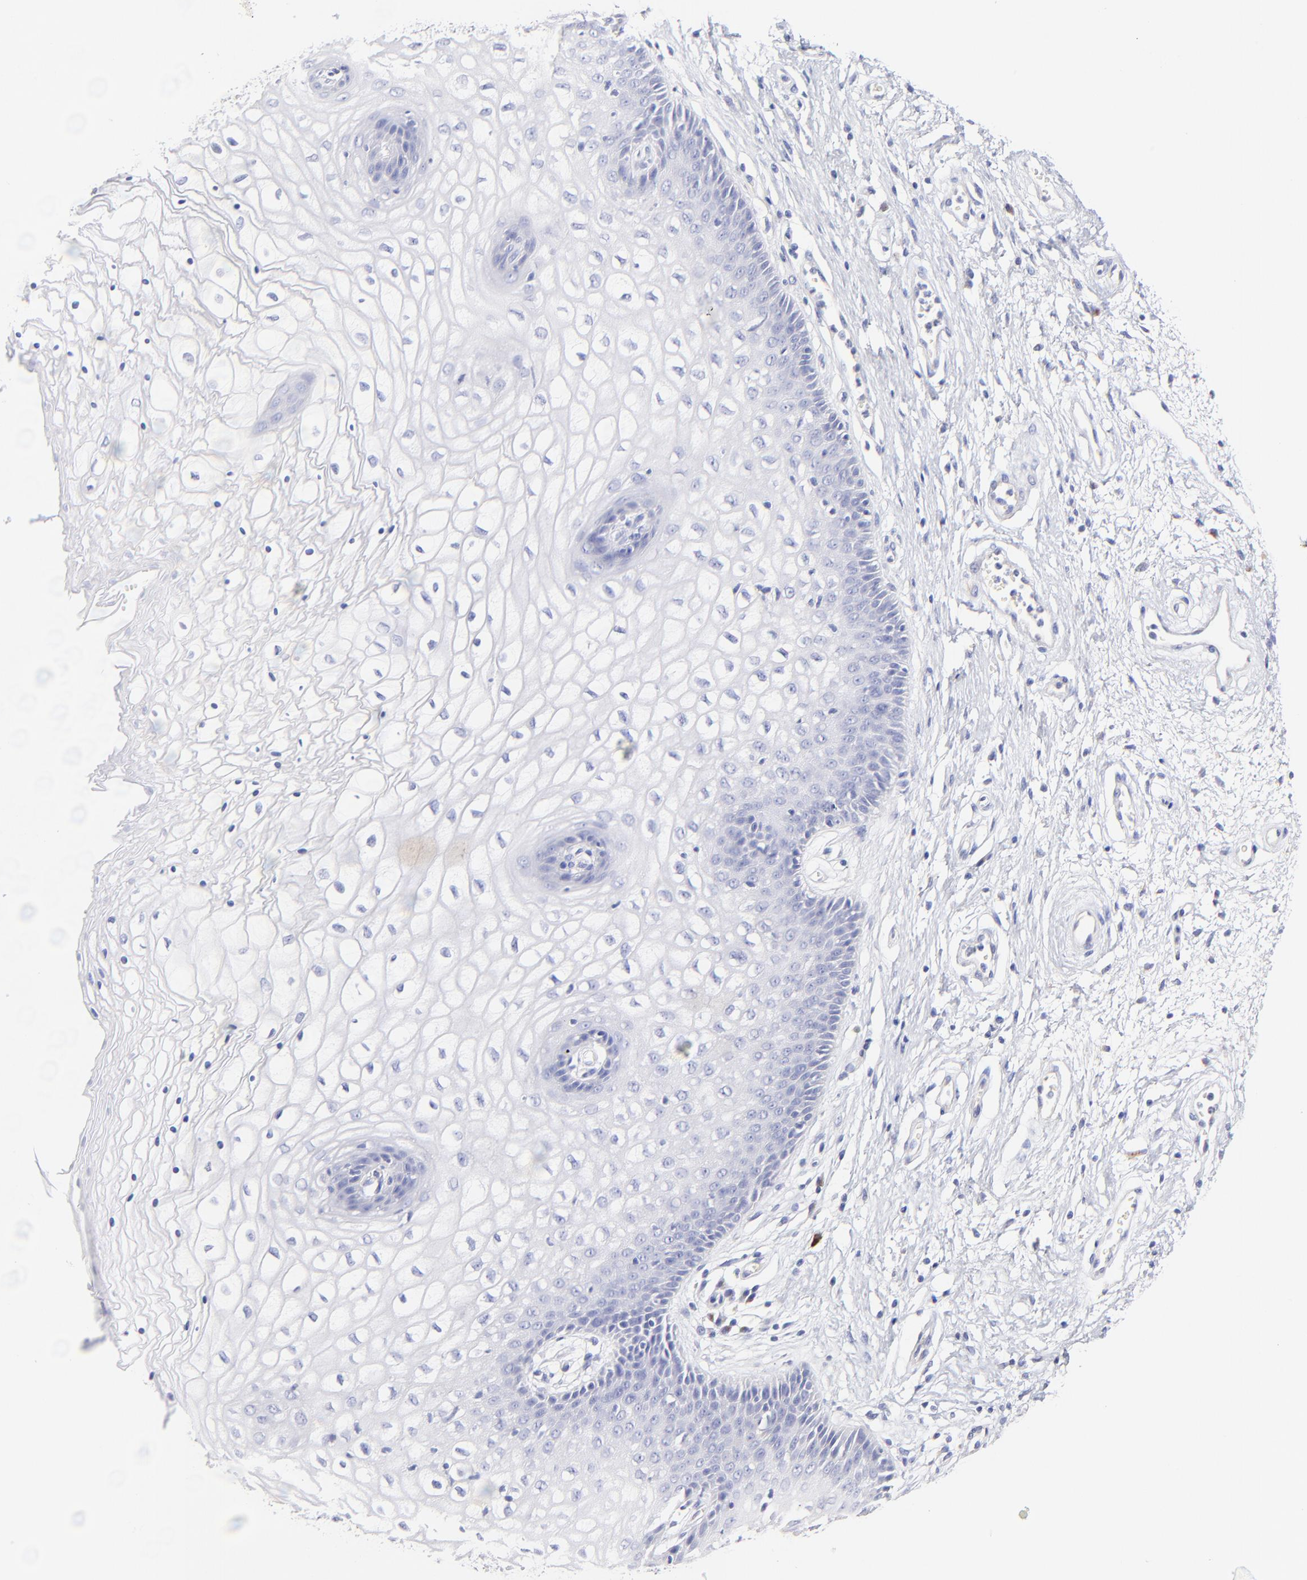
{"staining": {"intensity": "negative", "quantity": "none", "location": "none"}, "tissue": "vagina", "cell_type": "Squamous epithelial cells", "image_type": "normal", "snomed": [{"axis": "morphology", "description": "Normal tissue, NOS"}, {"axis": "topography", "description": "Vagina"}], "caption": "This micrograph is of unremarkable vagina stained with immunohistochemistry to label a protein in brown with the nuclei are counter-stained blue. There is no staining in squamous epithelial cells. Nuclei are stained in blue.", "gene": "ASB9", "patient": {"sex": "female", "age": 34}}